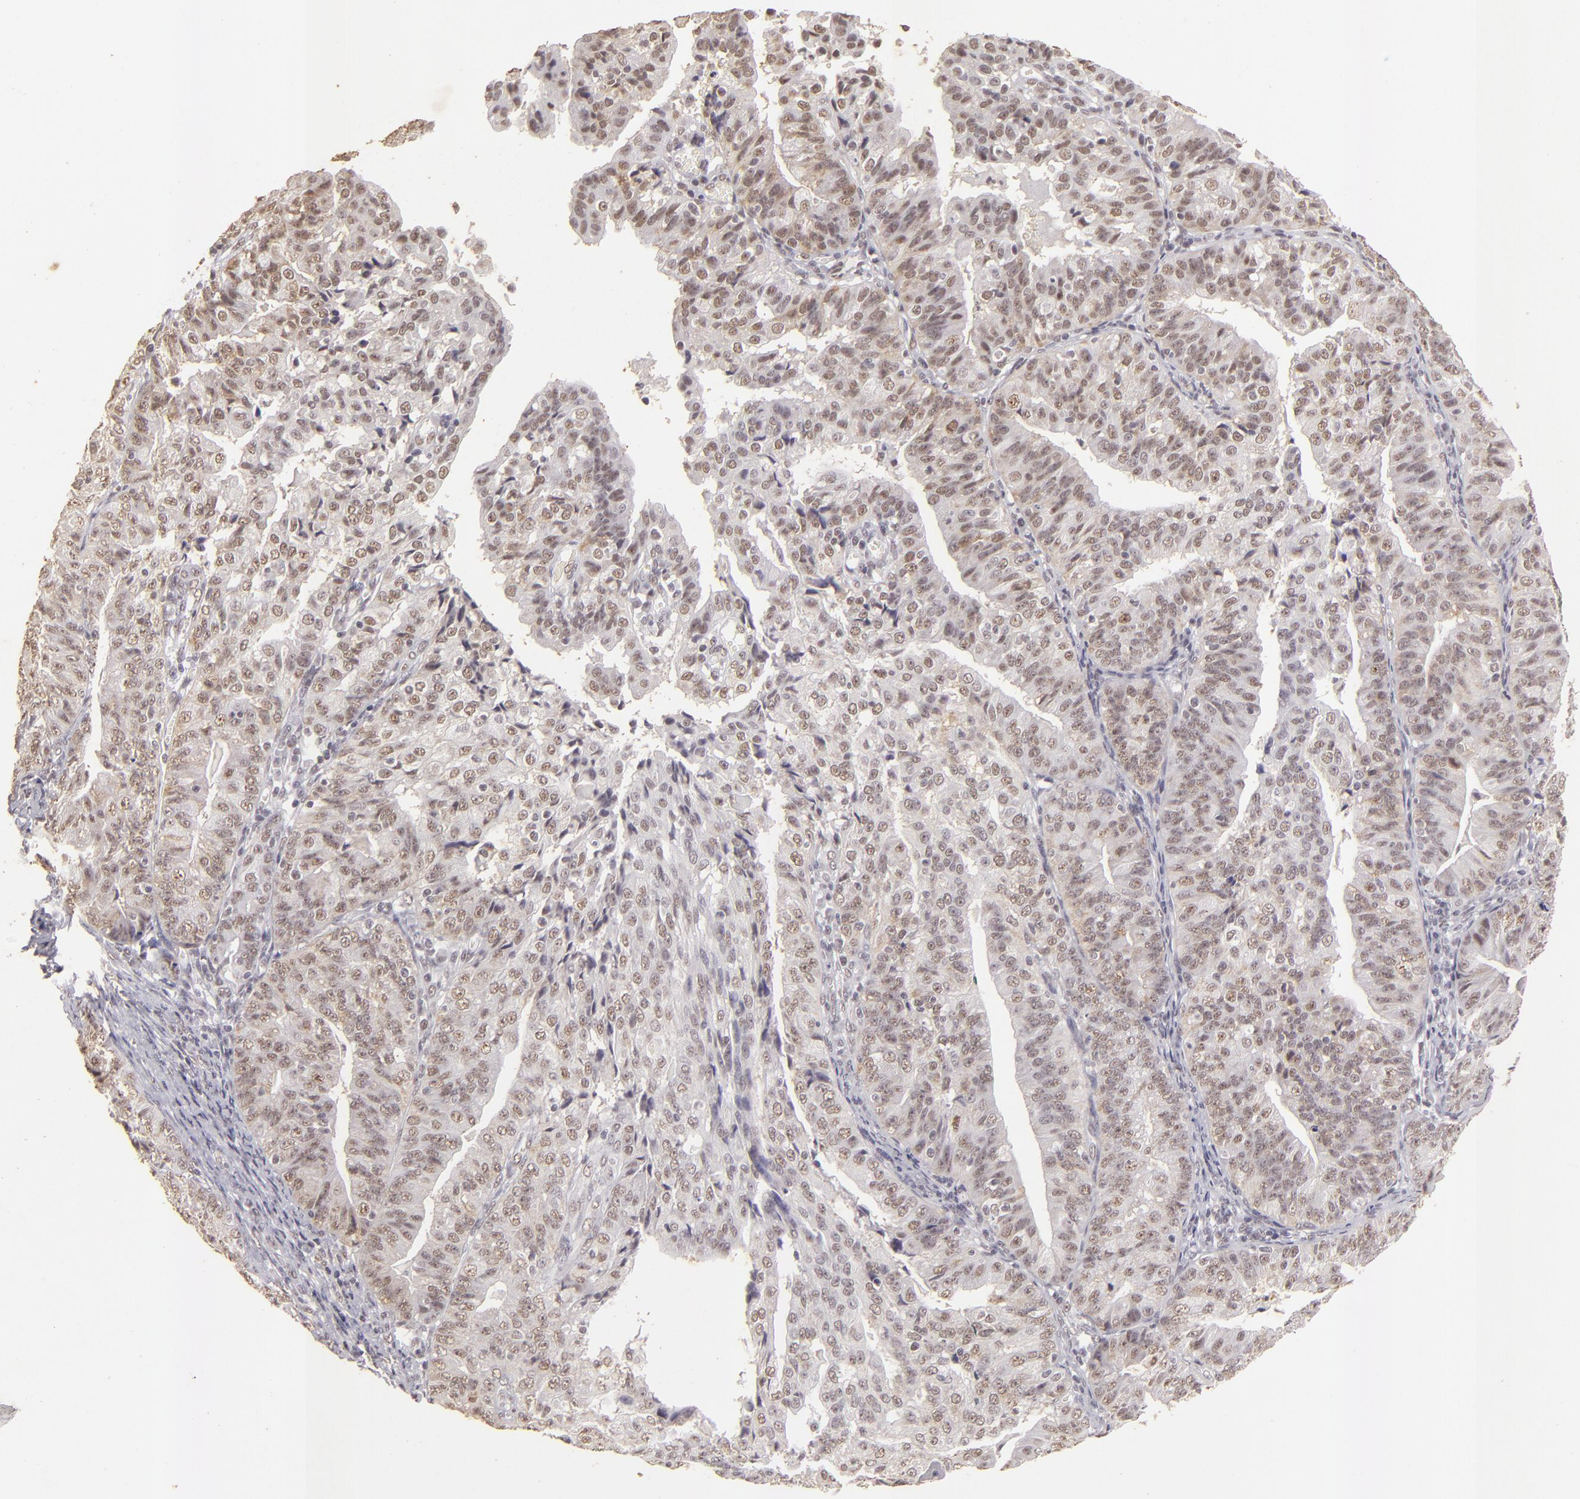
{"staining": {"intensity": "weak", "quantity": "25%-75%", "location": "nuclear"}, "tissue": "endometrial cancer", "cell_type": "Tumor cells", "image_type": "cancer", "snomed": [{"axis": "morphology", "description": "Adenocarcinoma, NOS"}, {"axis": "topography", "description": "Endometrium"}], "caption": "Tumor cells show low levels of weak nuclear positivity in about 25%-75% of cells in adenocarcinoma (endometrial).", "gene": "CBX3", "patient": {"sex": "female", "age": 56}}